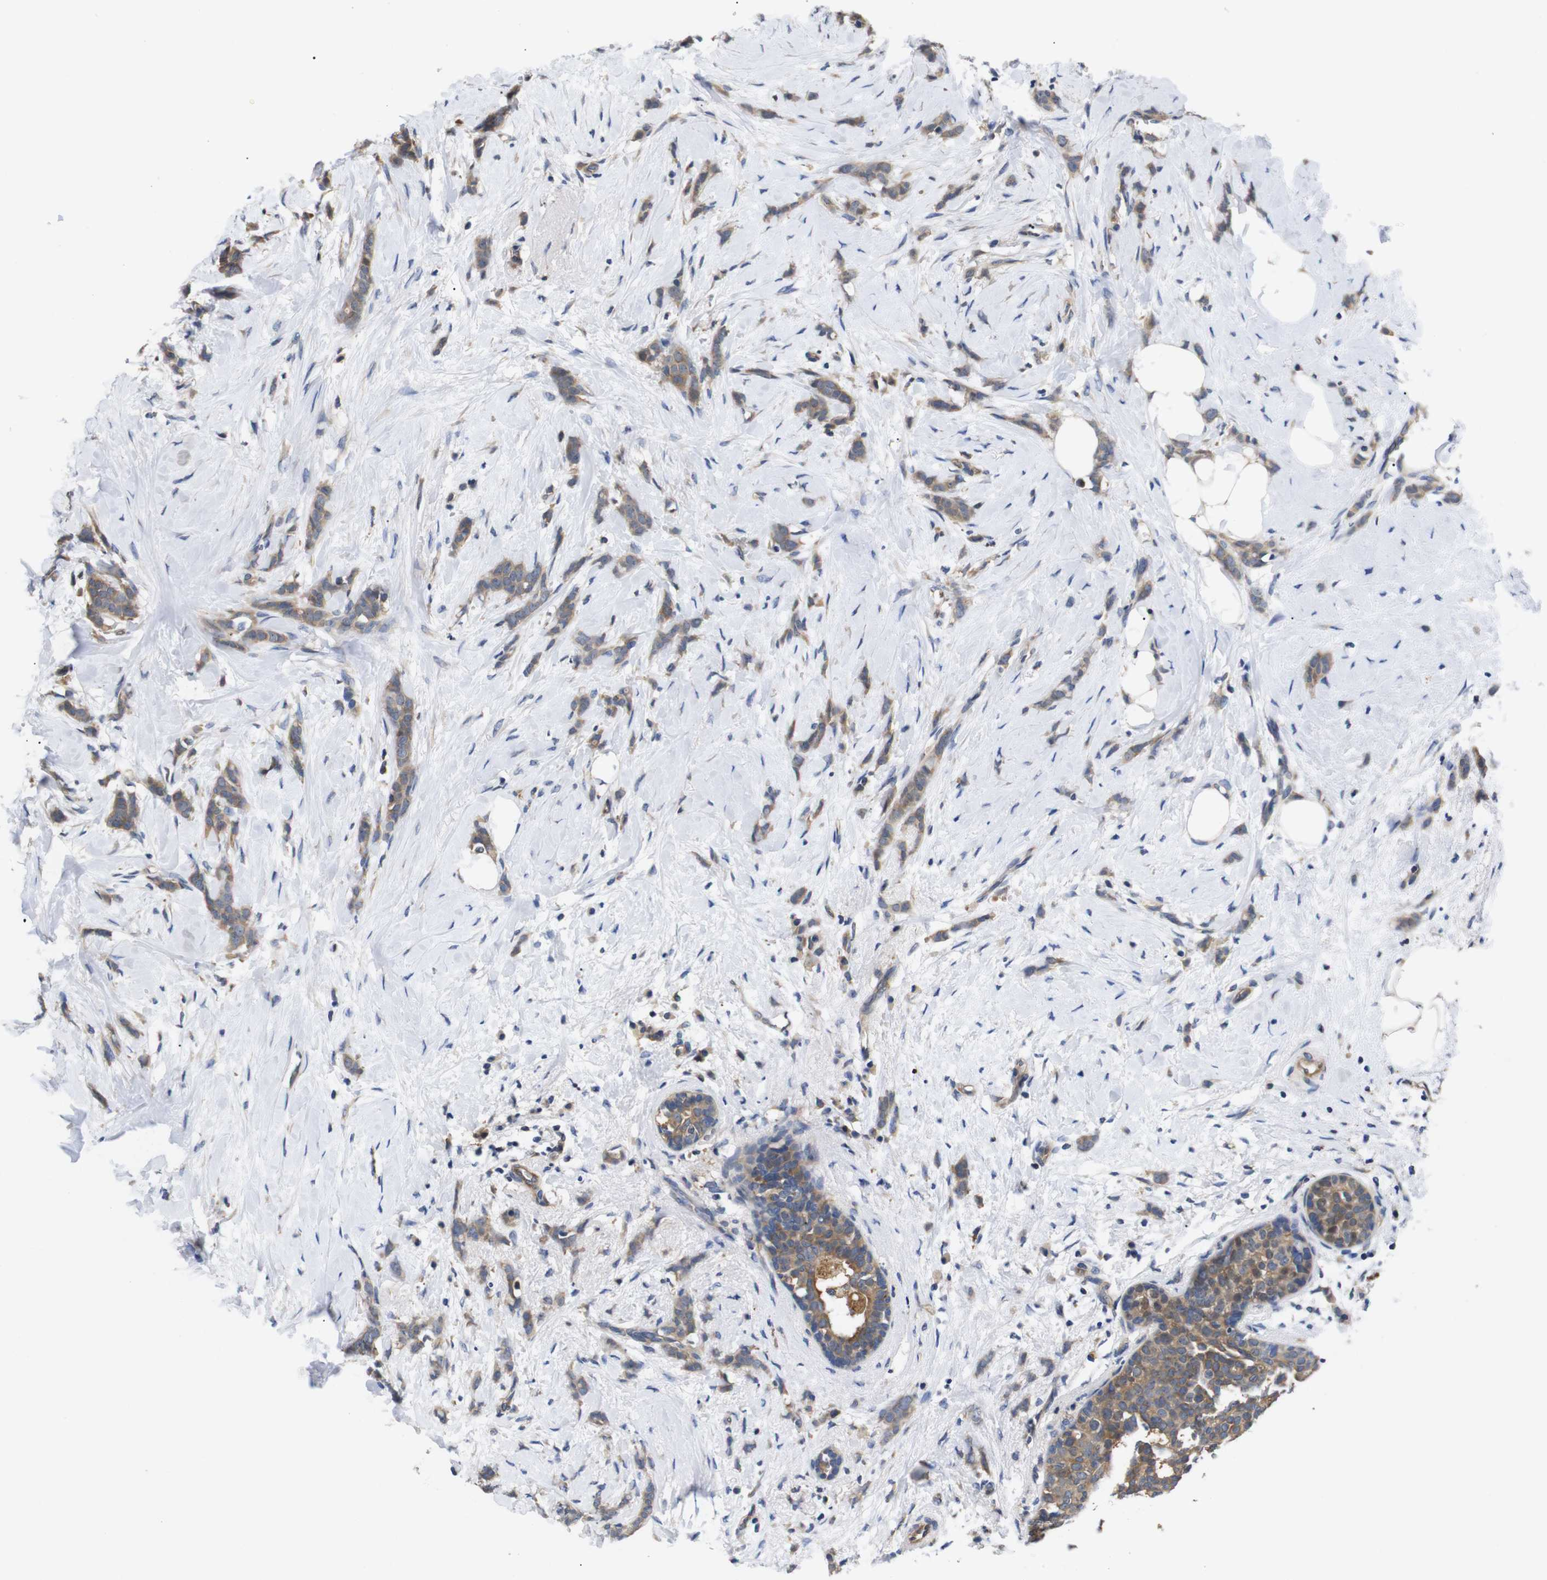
{"staining": {"intensity": "moderate", "quantity": ">75%", "location": "cytoplasmic/membranous"}, "tissue": "breast cancer", "cell_type": "Tumor cells", "image_type": "cancer", "snomed": [{"axis": "morphology", "description": "Lobular carcinoma, in situ"}, {"axis": "morphology", "description": "Lobular carcinoma"}, {"axis": "topography", "description": "Breast"}], "caption": "Brown immunohistochemical staining in human breast lobular carcinoma exhibits moderate cytoplasmic/membranous positivity in about >75% of tumor cells. The staining is performed using DAB (3,3'-diaminobenzidine) brown chromogen to label protein expression. The nuclei are counter-stained blue using hematoxylin.", "gene": "DDR1", "patient": {"sex": "female", "age": 41}}